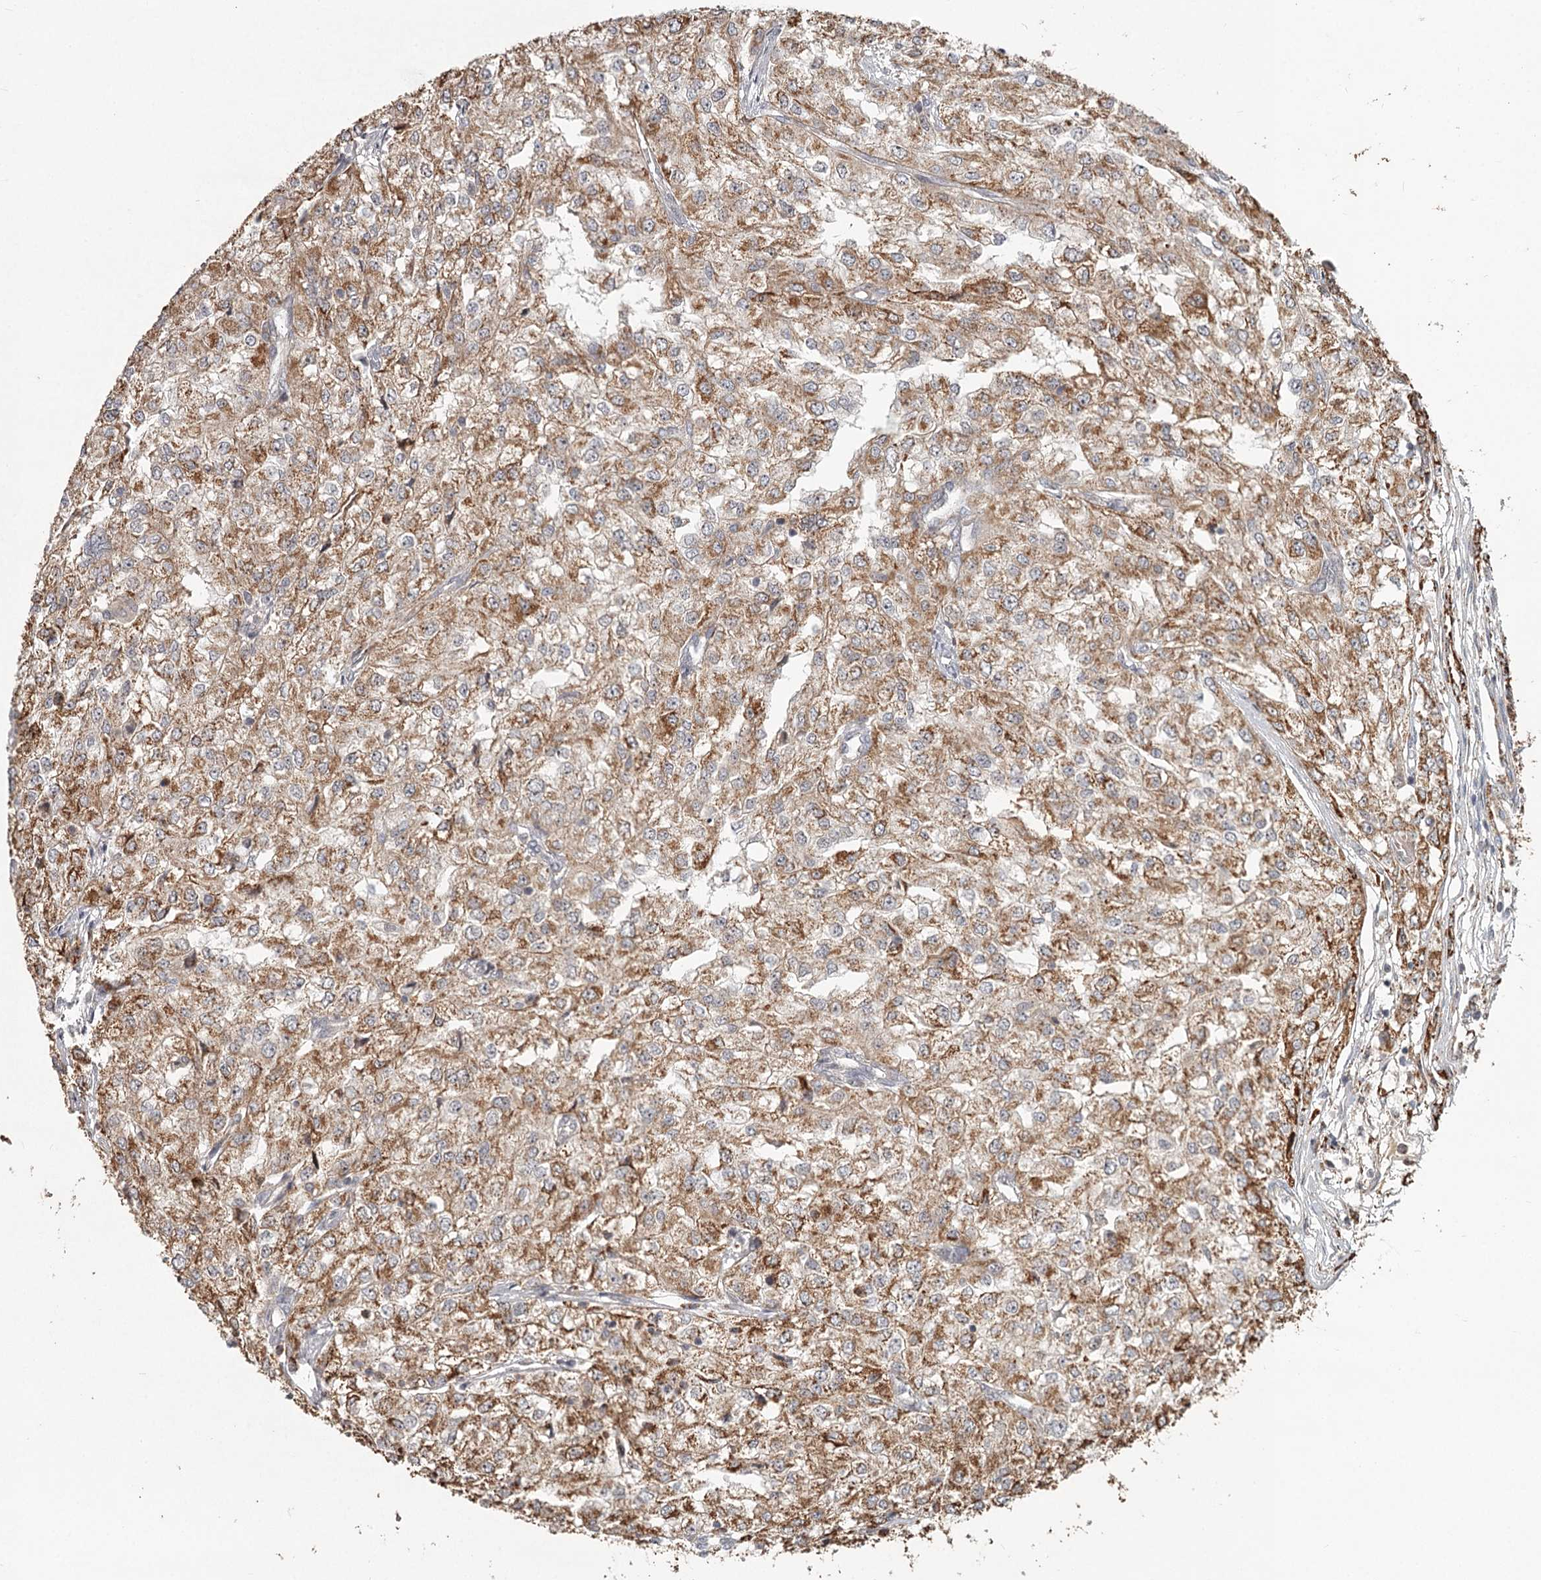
{"staining": {"intensity": "moderate", "quantity": ">75%", "location": "cytoplasmic/membranous"}, "tissue": "renal cancer", "cell_type": "Tumor cells", "image_type": "cancer", "snomed": [{"axis": "morphology", "description": "Adenocarcinoma, NOS"}, {"axis": "topography", "description": "Kidney"}], "caption": "Immunohistochemical staining of renal cancer (adenocarcinoma) exhibits medium levels of moderate cytoplasmic/membranous protein positivity in about >75% of tumor cells.", "gene": "CDC123", "patient": {"sex": "female", "age": 54}}